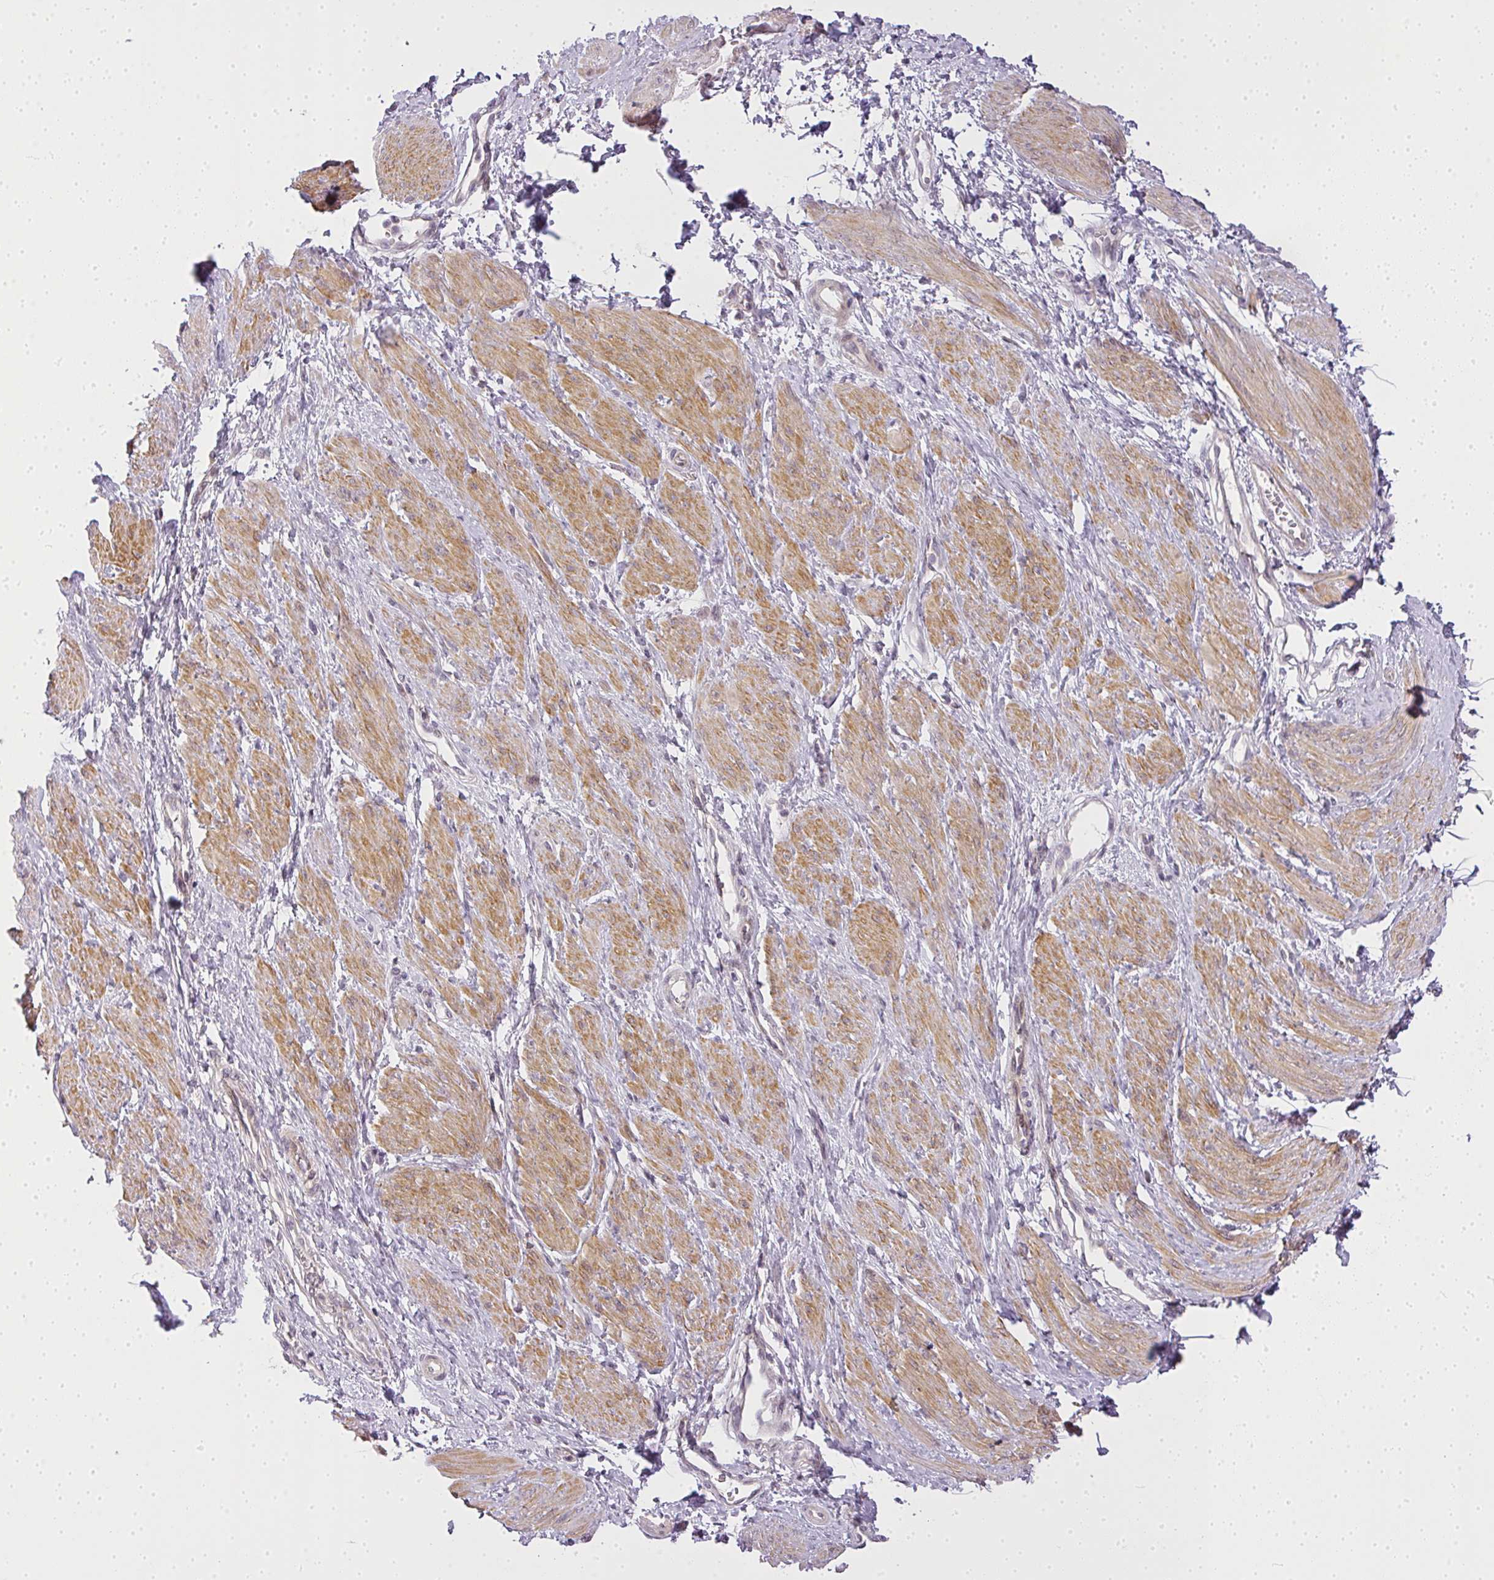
{"staining": {"intensity": "moderate", "quantity": "25%-75%", "location": "cytoplasmic/membranous"}, "tissue": "smooth muscle", "cell_type": "Smooth muscle cells", "image_type": "normal", "snomed": [{"axis": "morphology", "description": "Normal tissue, NOS"}, {"axis": "topography", "description": "Smooth muscle"}, {"axis": "topography", "description": "Uterus"}], "caption": "Immunohistochemistry (IHC) photomicrograph of unremarkable smooth muscle stained for a protein (brown), which reveals medium levels of moderate cytoplasmic/membranous staining in about 25%-75% of smooth muscle cells.", "gene": "MED19", "patient": {"sex": "female", "age": 39}}